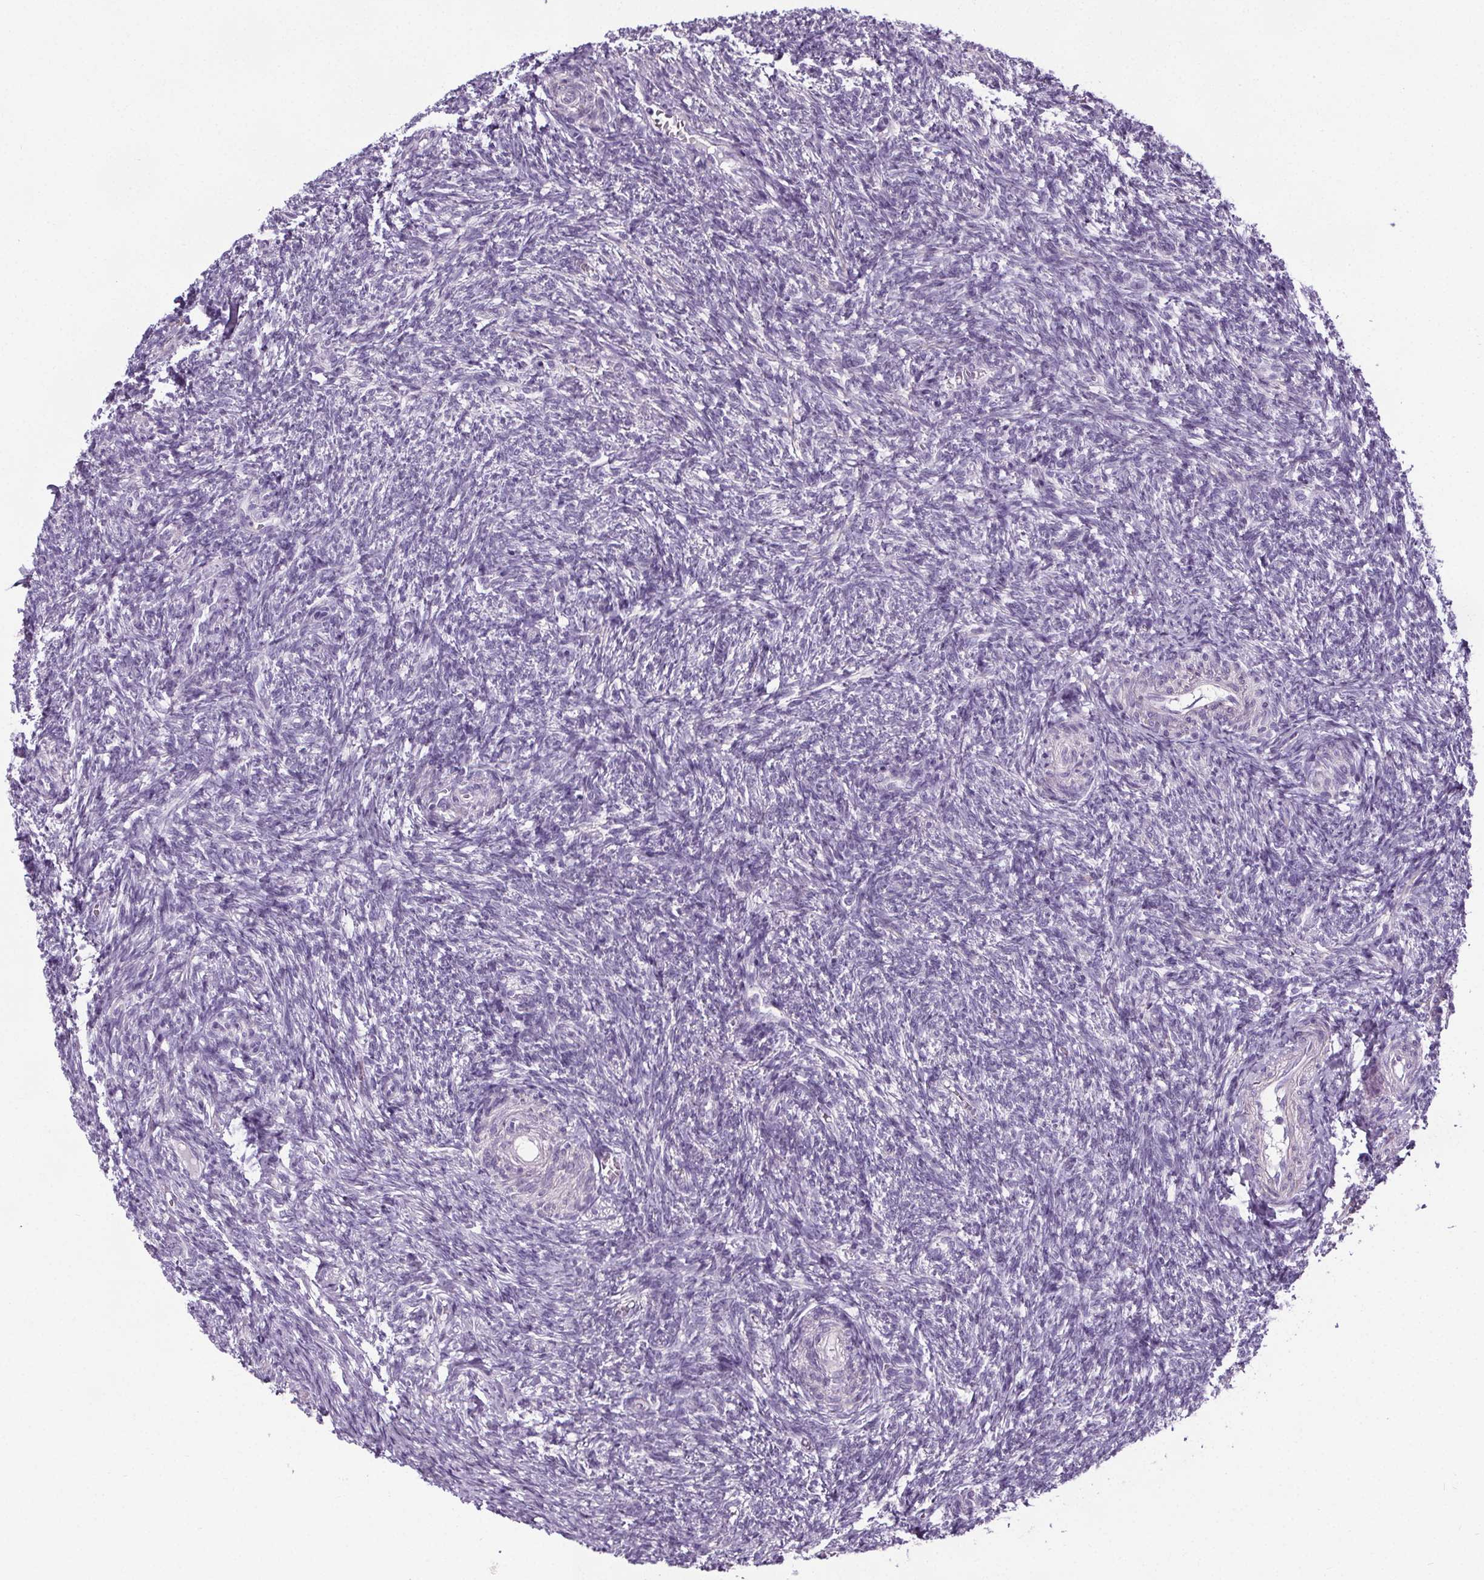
{"staining": {"intensity": "strong", "quantity": ">75%", "location": "cytoplasmic/membranous"}, "tissue": "ovary", "cell_type": "Follicle cells", "image_type": "normal", "snomed": [{"axis": "morphology", "description": "Normal tissue, NOS"}, {"axis": "topography", "description": "Ovary"}], "caption": "Immunohistochemistry (IHC) staining of unremarkable ovary, which displays high levels of strong cytoplasmic/membranous positivity in about >75% of follicle cells indicating strong cytoplasmic/membranous protein expression. The staining was performed using DAB (3,3'-diaminobenzidine) (brown) for protein detection and nuclei were counterstained in hematoxylin (blue).", "gene": "ELAVL2", "patient": {"sex": "female", "age": 39}}